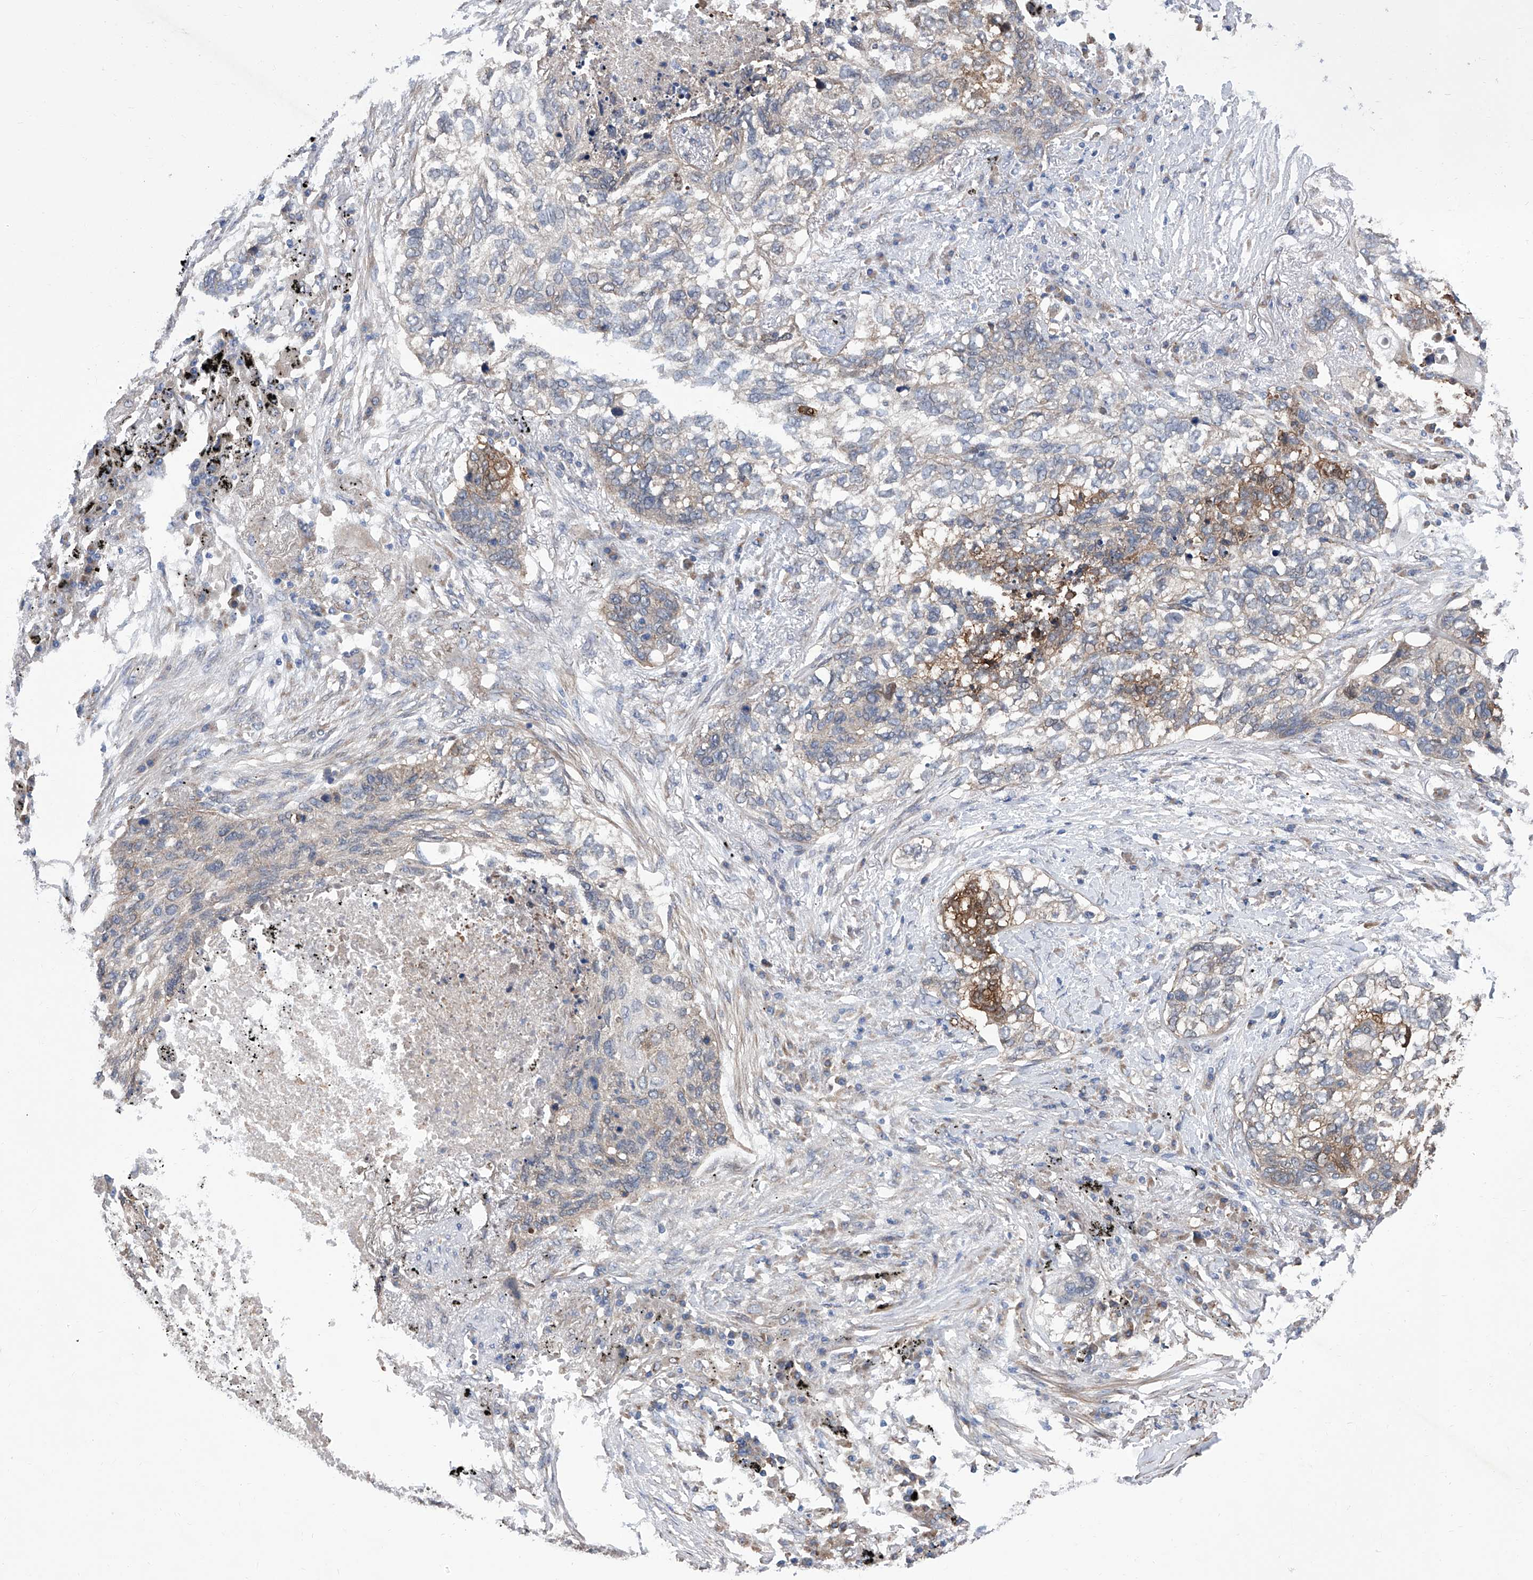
{"staining": {"intensity": "weak", "quantity": "<25%", "location": "cytoplasmic/membranous"}, "tissue": "lung cancer", "cell_type": "Tumor cells", "image_type": "cancer", "snomed": [{"axis": "morphology", "description": "Squamous cell carcinoma, NOS"}, {"axis": "topography", "description": "Lung"}], "caption": "This is a image of immunohistochemistry staining of lung cancer, which shows no expression in tumor cells.", "gene": "SMS", "patient": {"sex": "female", "age": 63}}